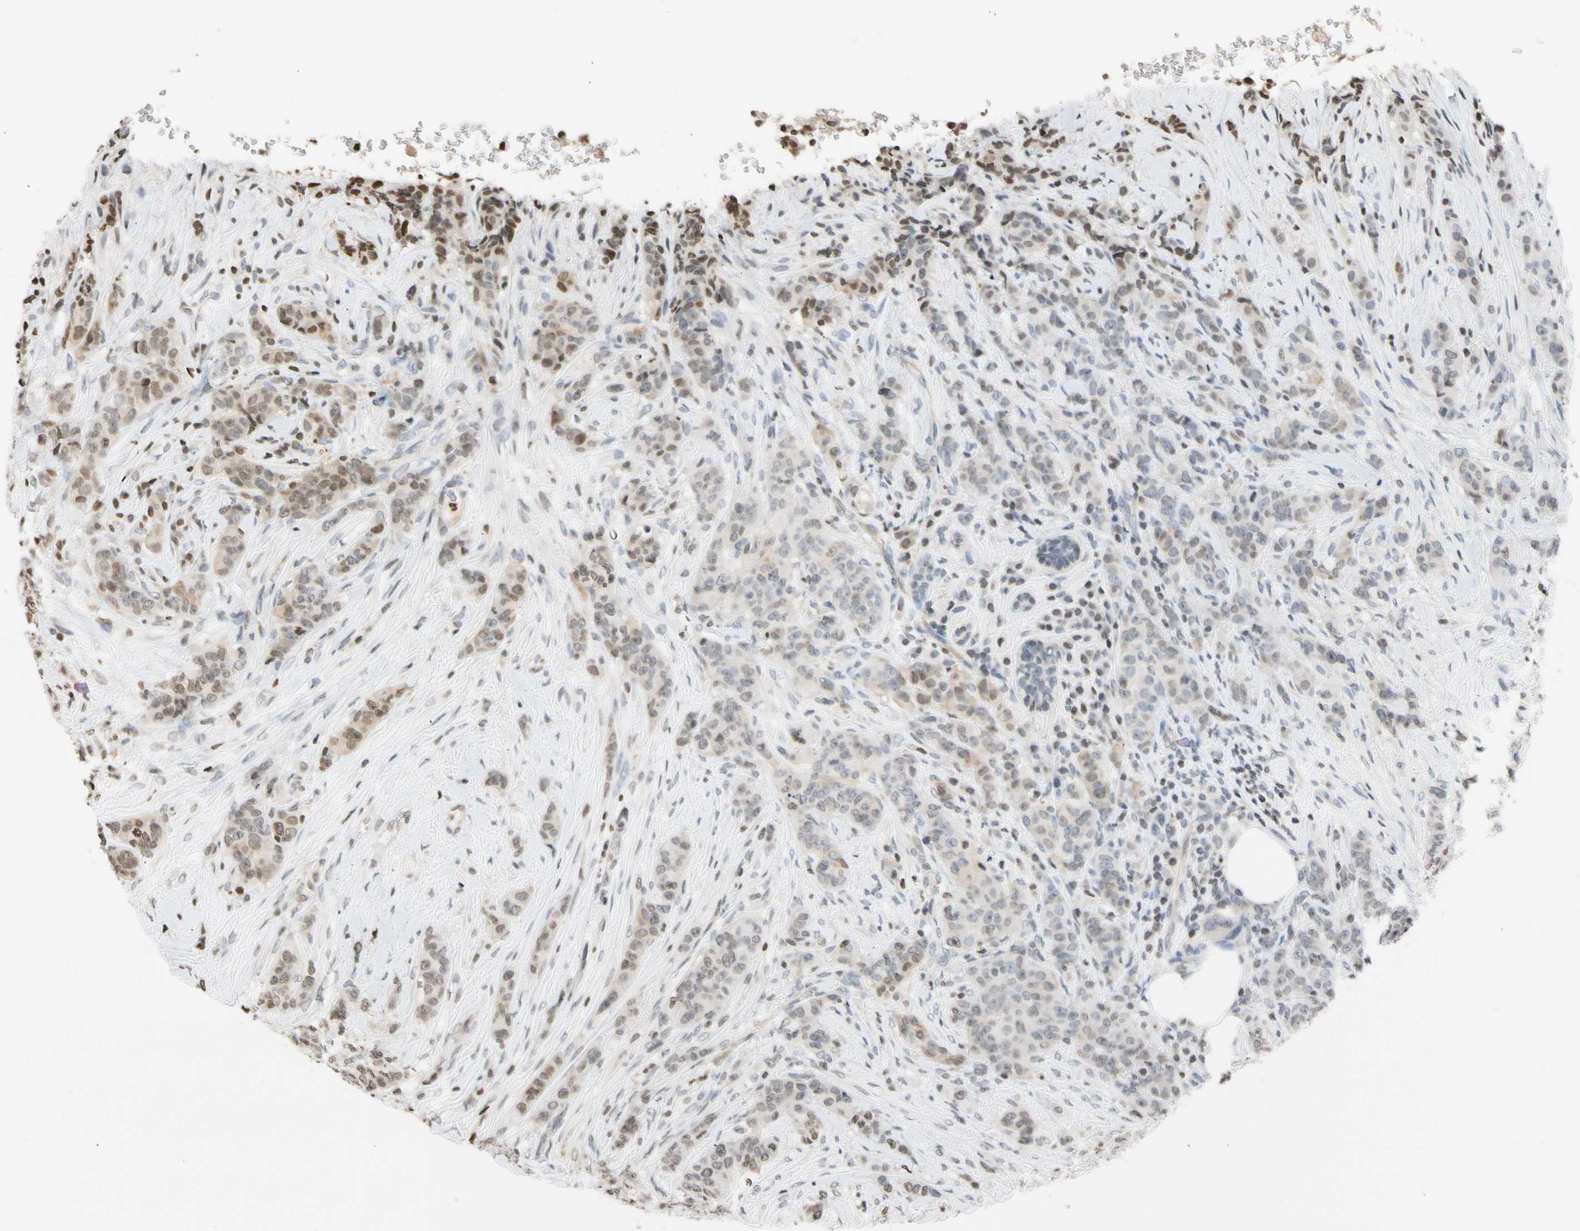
{"staining": {"intensity": "weak", "quantity": ">75%", "location": "cytoplasmic/membranous,nuclear"}, "tissue": "breast cancer", "cell_type": "Tumor cells", "image_type": "cancer", "snomed": [{"axis": "morphology", "description": "Duct carcinoma"}, {"axis": "topography", "description": "Breast"}], "caption": "A micrograph showing weak cytoplasmic/membranous and nuclear staining in about >75% of tumor cells in breast invasive ductal carcinoma, as visualized by brown immunohistochemical staining.", "gene": "GPX4", "patient": {"sex": "female", "age": 40}}